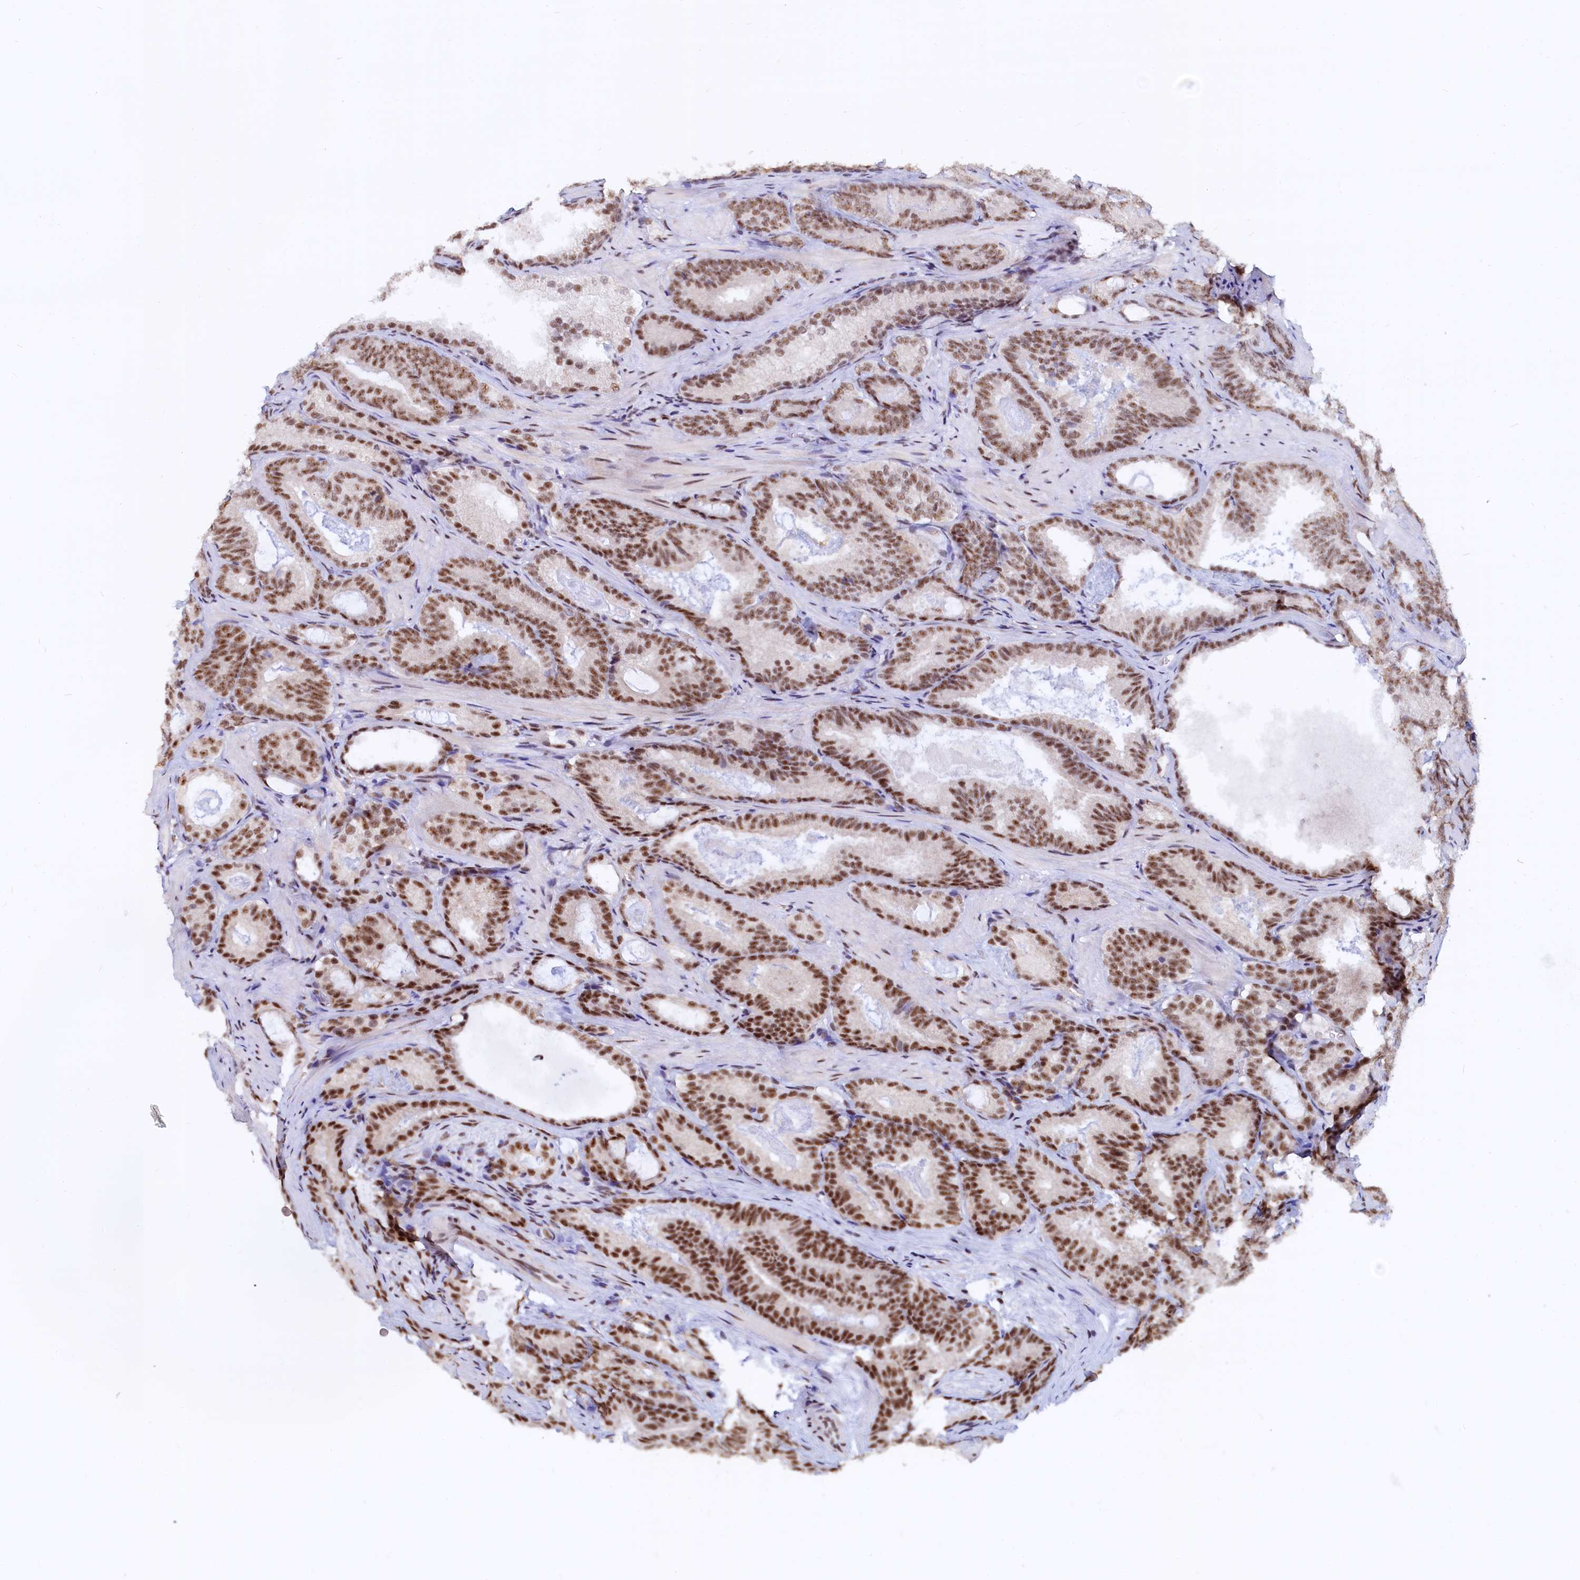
{"staining": {"intensity": "strong", "quantity": ">75%", "location": "nuclear"}, "tissue": "prostate cancer", "cell_type": "Tumor cells", "image_type": "cancer", "snomed": [{"axis": "morphology", "description": "Adenocarcinoma, Low grade"}, {"axis": "topography", "description": "Prostate"}], "caption": "Immunohistochemical staining of adenocarcinoma (low-grade) (prostate) exhibits high levels of strong nuclear positivity in about >75% of tumor cells. (IHC, brightfield microscopy, high magnification).", "gene": "RSRC2", "patient": {"sex": "male", "age": 60}}